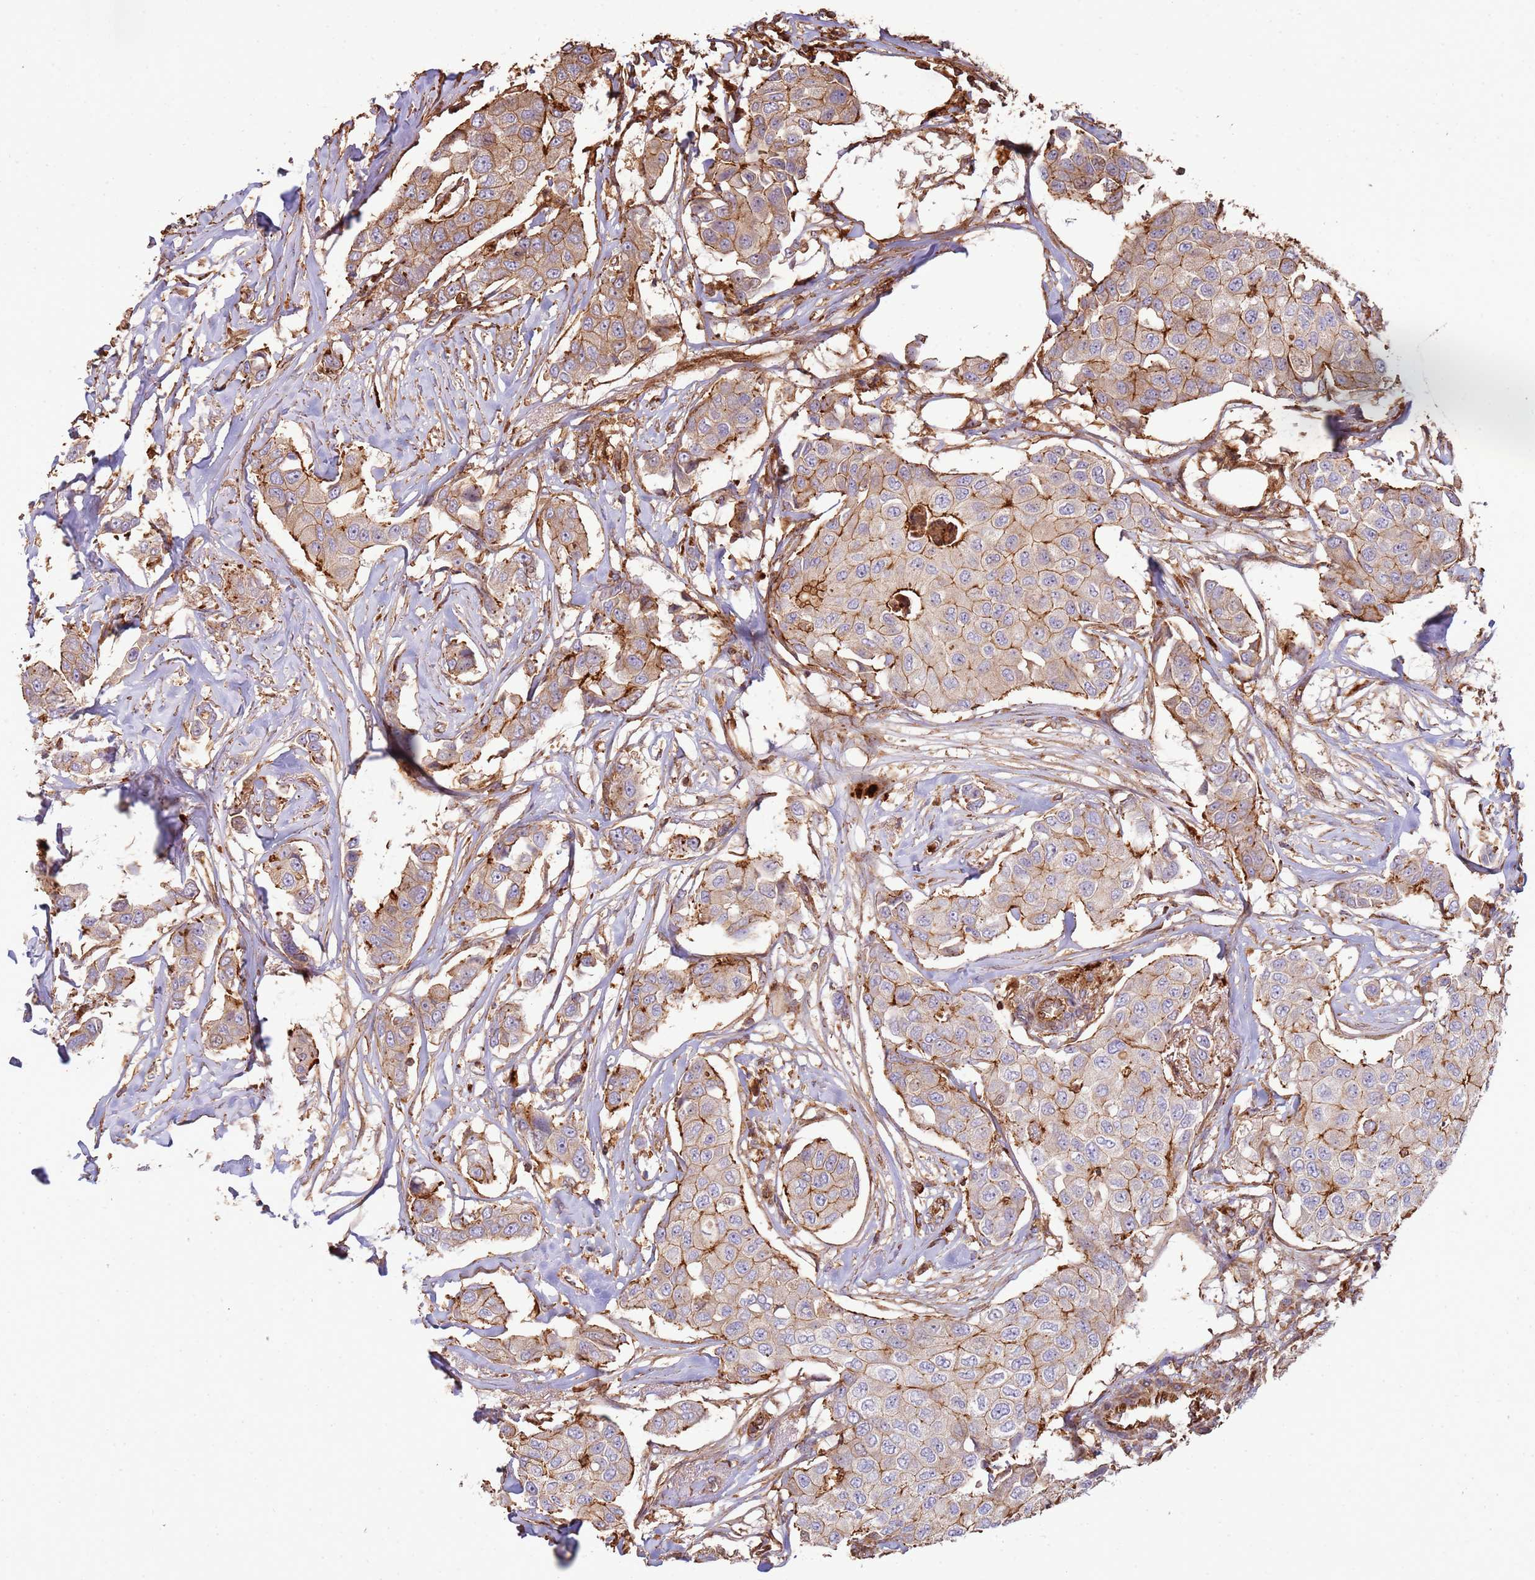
{"staining": {"intensity": "moderate", "quantity": "<25%", "location": "cytoplasmic/membranous"}, "tissue": "breast cancer", "cell_type": "Tumor cells", "image_type": "cancer", "snomed": [{"axis": "morphology", "description": "Duct carcinoma"}, {"axis": "topography", "description": "Breast"}], "caption": "Breast cancer stained for a protein (brown) displays moderate cytoplasmic/membranous positive expression in about <25% of tumor cells.", "gene": "NDUFAF4", "patient": {"sex": "female", "age": 80}}